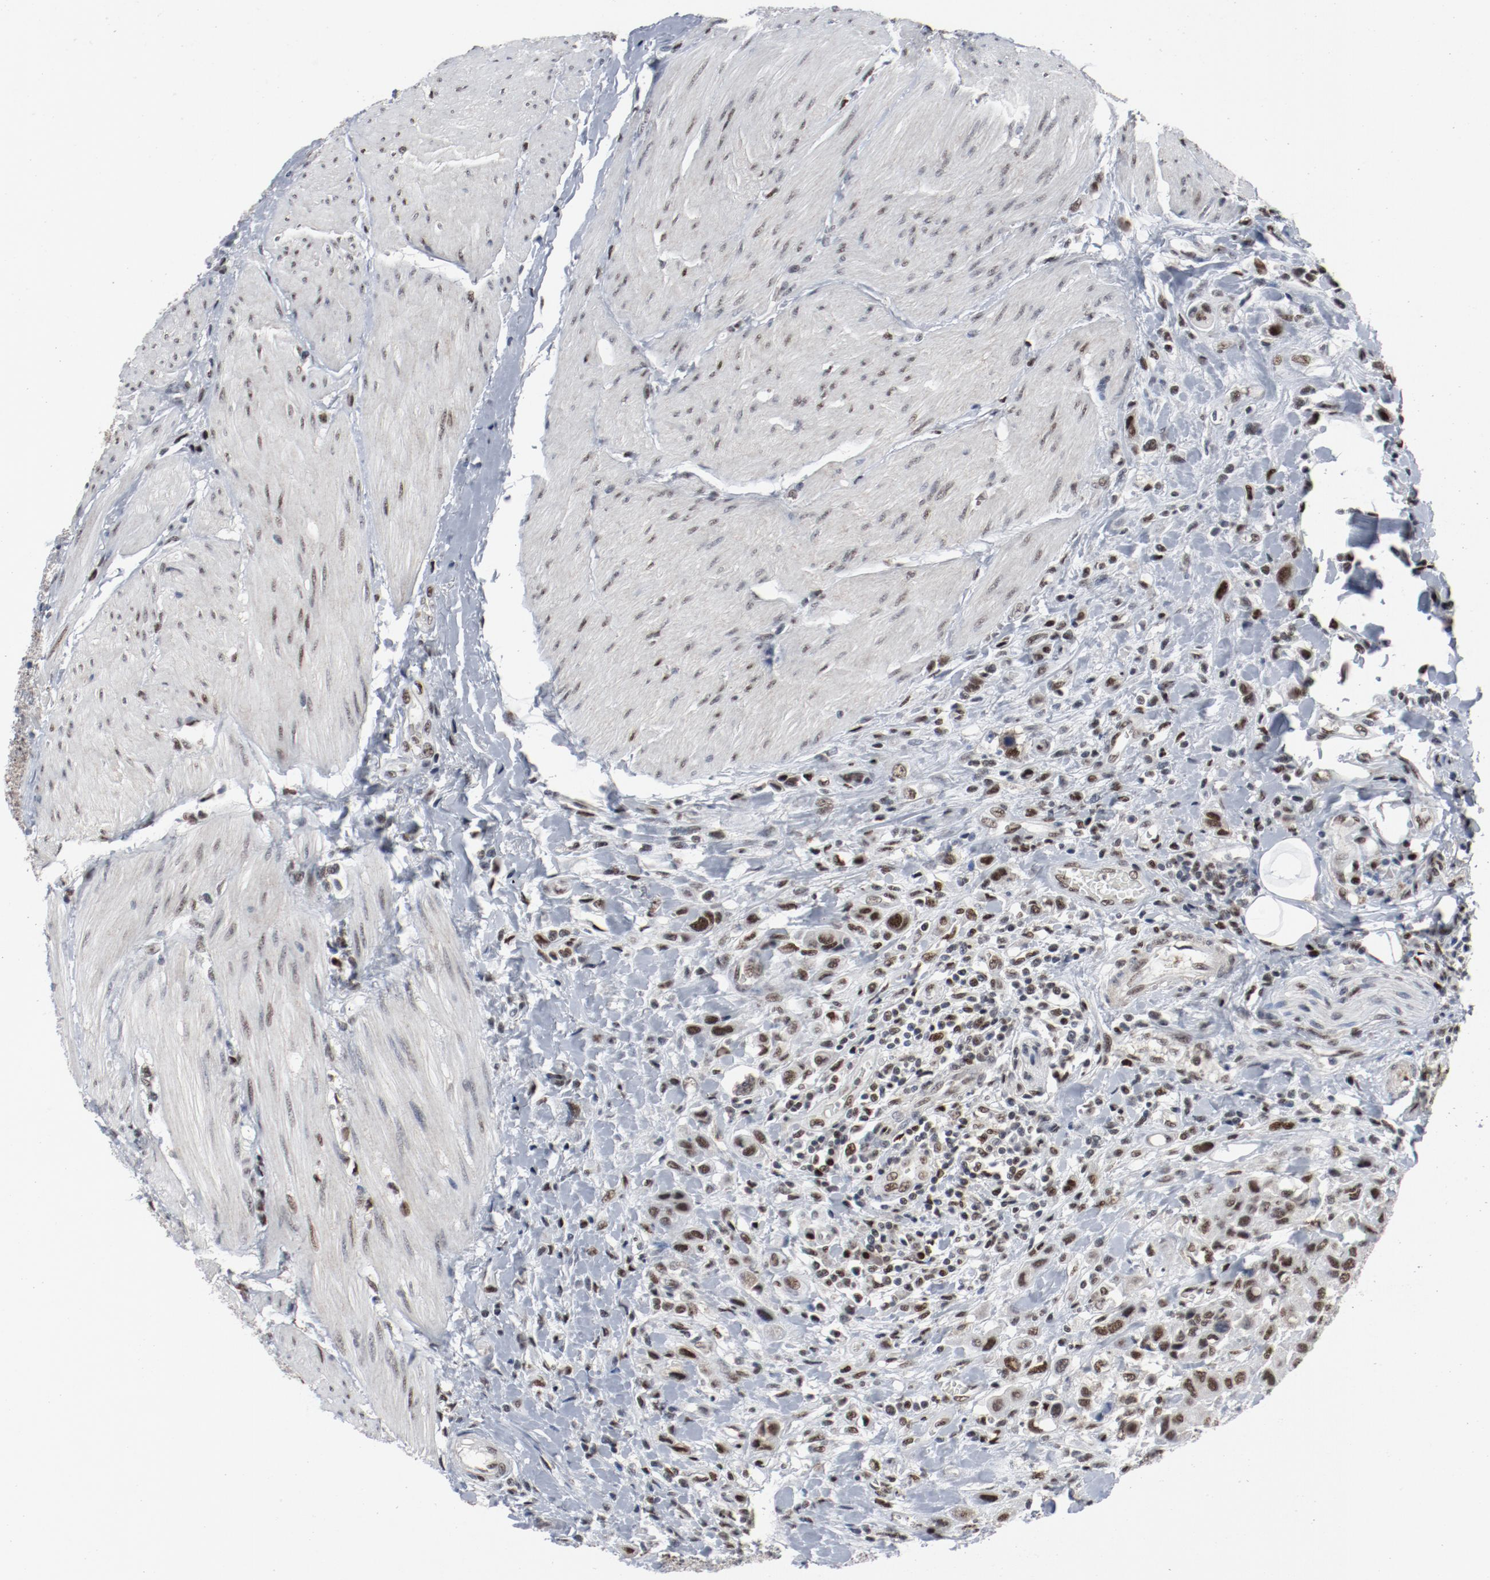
{"staining": {"intensity": "moderate", "quantity": ">75%", "location": "nuclear"}, "tissue": "urothelial cancer", "cell_type": "Tumor cells", "image_type": "cancer", "snomed": [{"axis": "morphology", "description": "Urothelial carcinoma, High grade"}, {"axis": "topography", "description": "Urinary bladder"}], "caption": "Immunohistochemistry of high-grade urothelial carcinoma reveals medium levels of moderate nuclear expression in about >75% of tumor cells. (DAB IHC, brown staining for protein, blue staining for nuclei).", "gene": "JMJD6", "patient": {"sex": "male", "age": 50}}